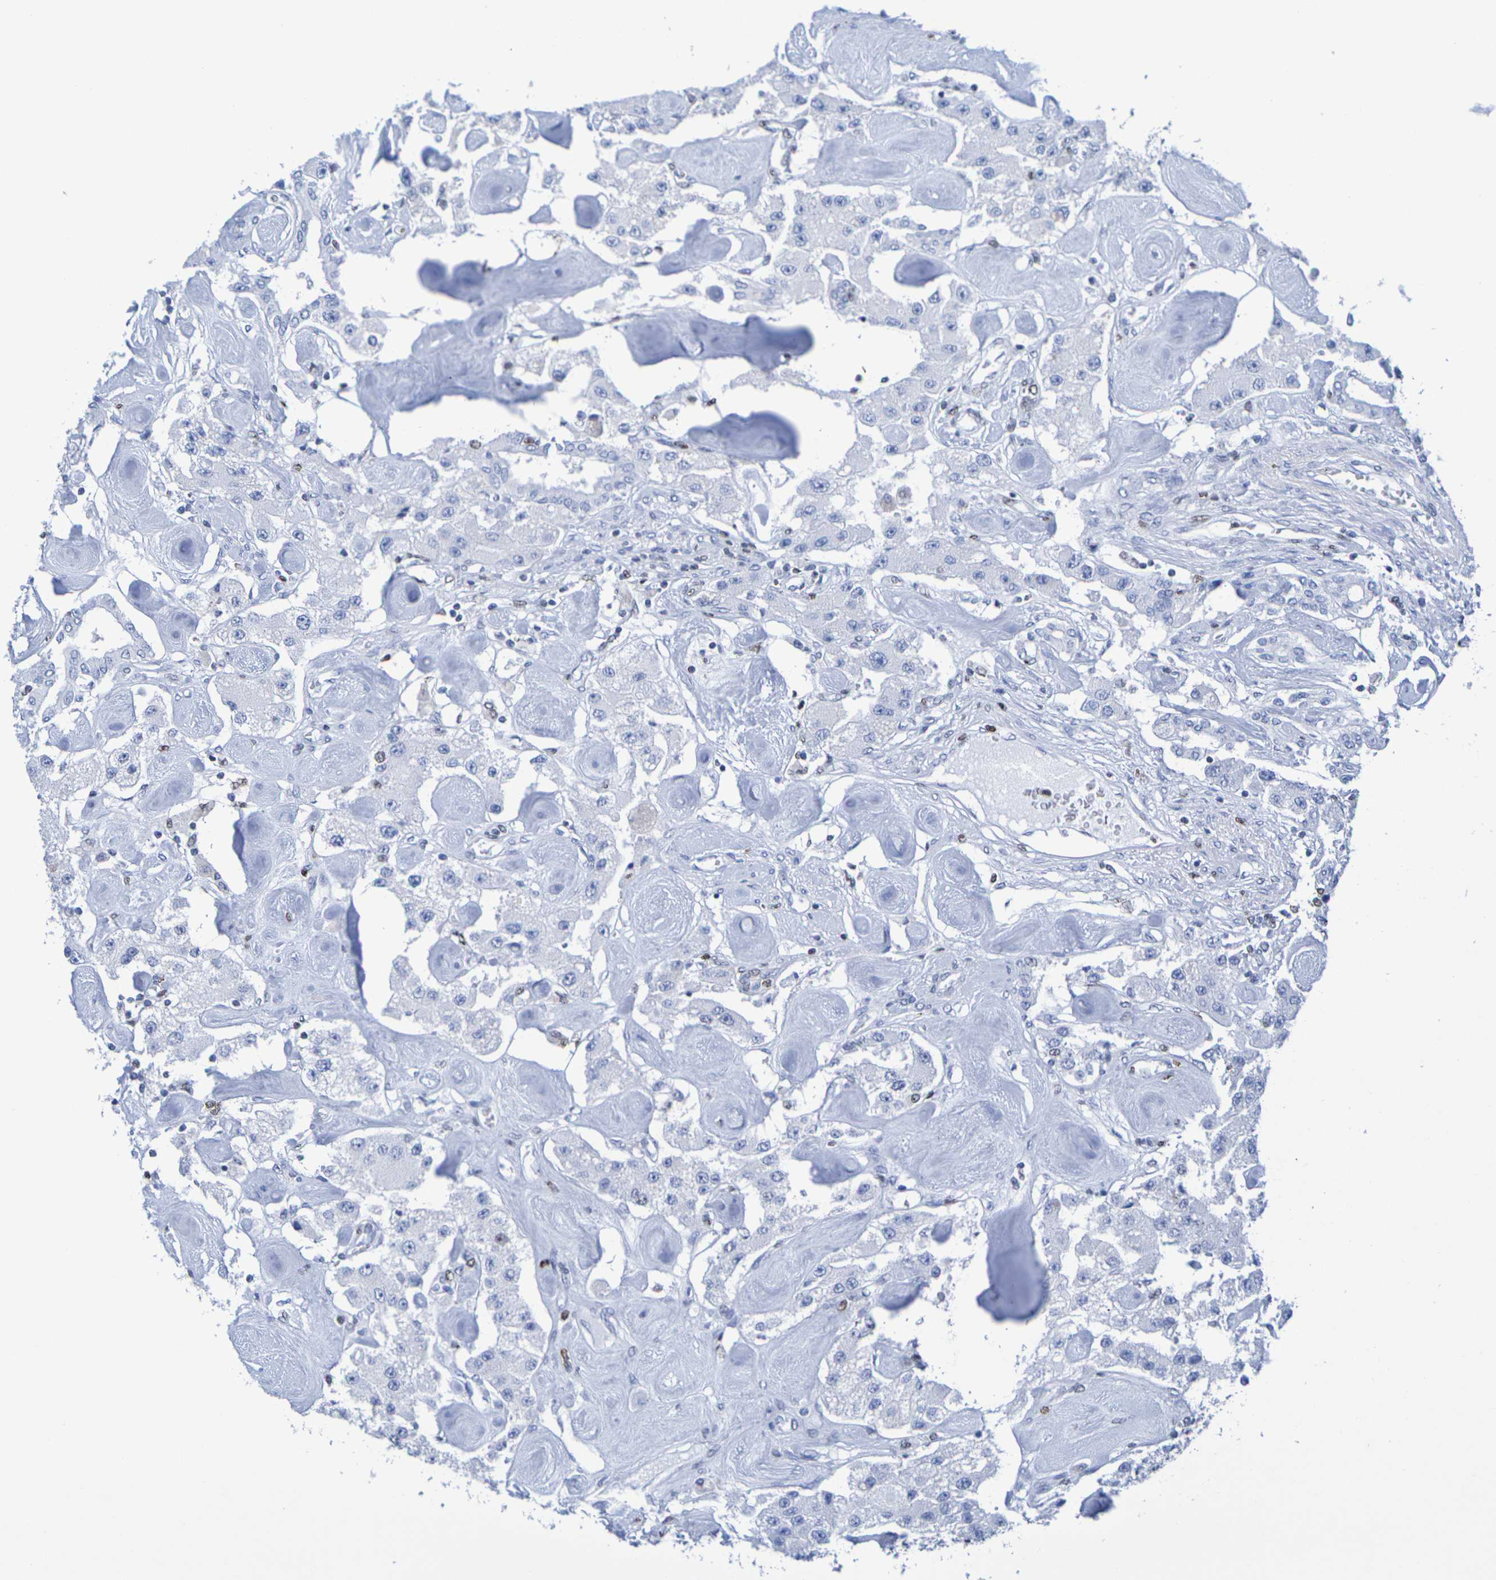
{"staining": {"intensity": "negative", "quantity": "none", "location": "none"}, "tissue": "carcinoid", "cell_type": "Tumor cells", "image_type": "cancer", "snomed": [{"axis": "morphology", "description": "Carcinoid, malignant, NOS"}, {"axis": "topography", "description": "Pancreas"}], "caption": "Image shows no protein positivity in tumor cells of malignant carcinoid tissue.", "gene": "H1-5", "patient": {"sex": "male", "age": 41}}